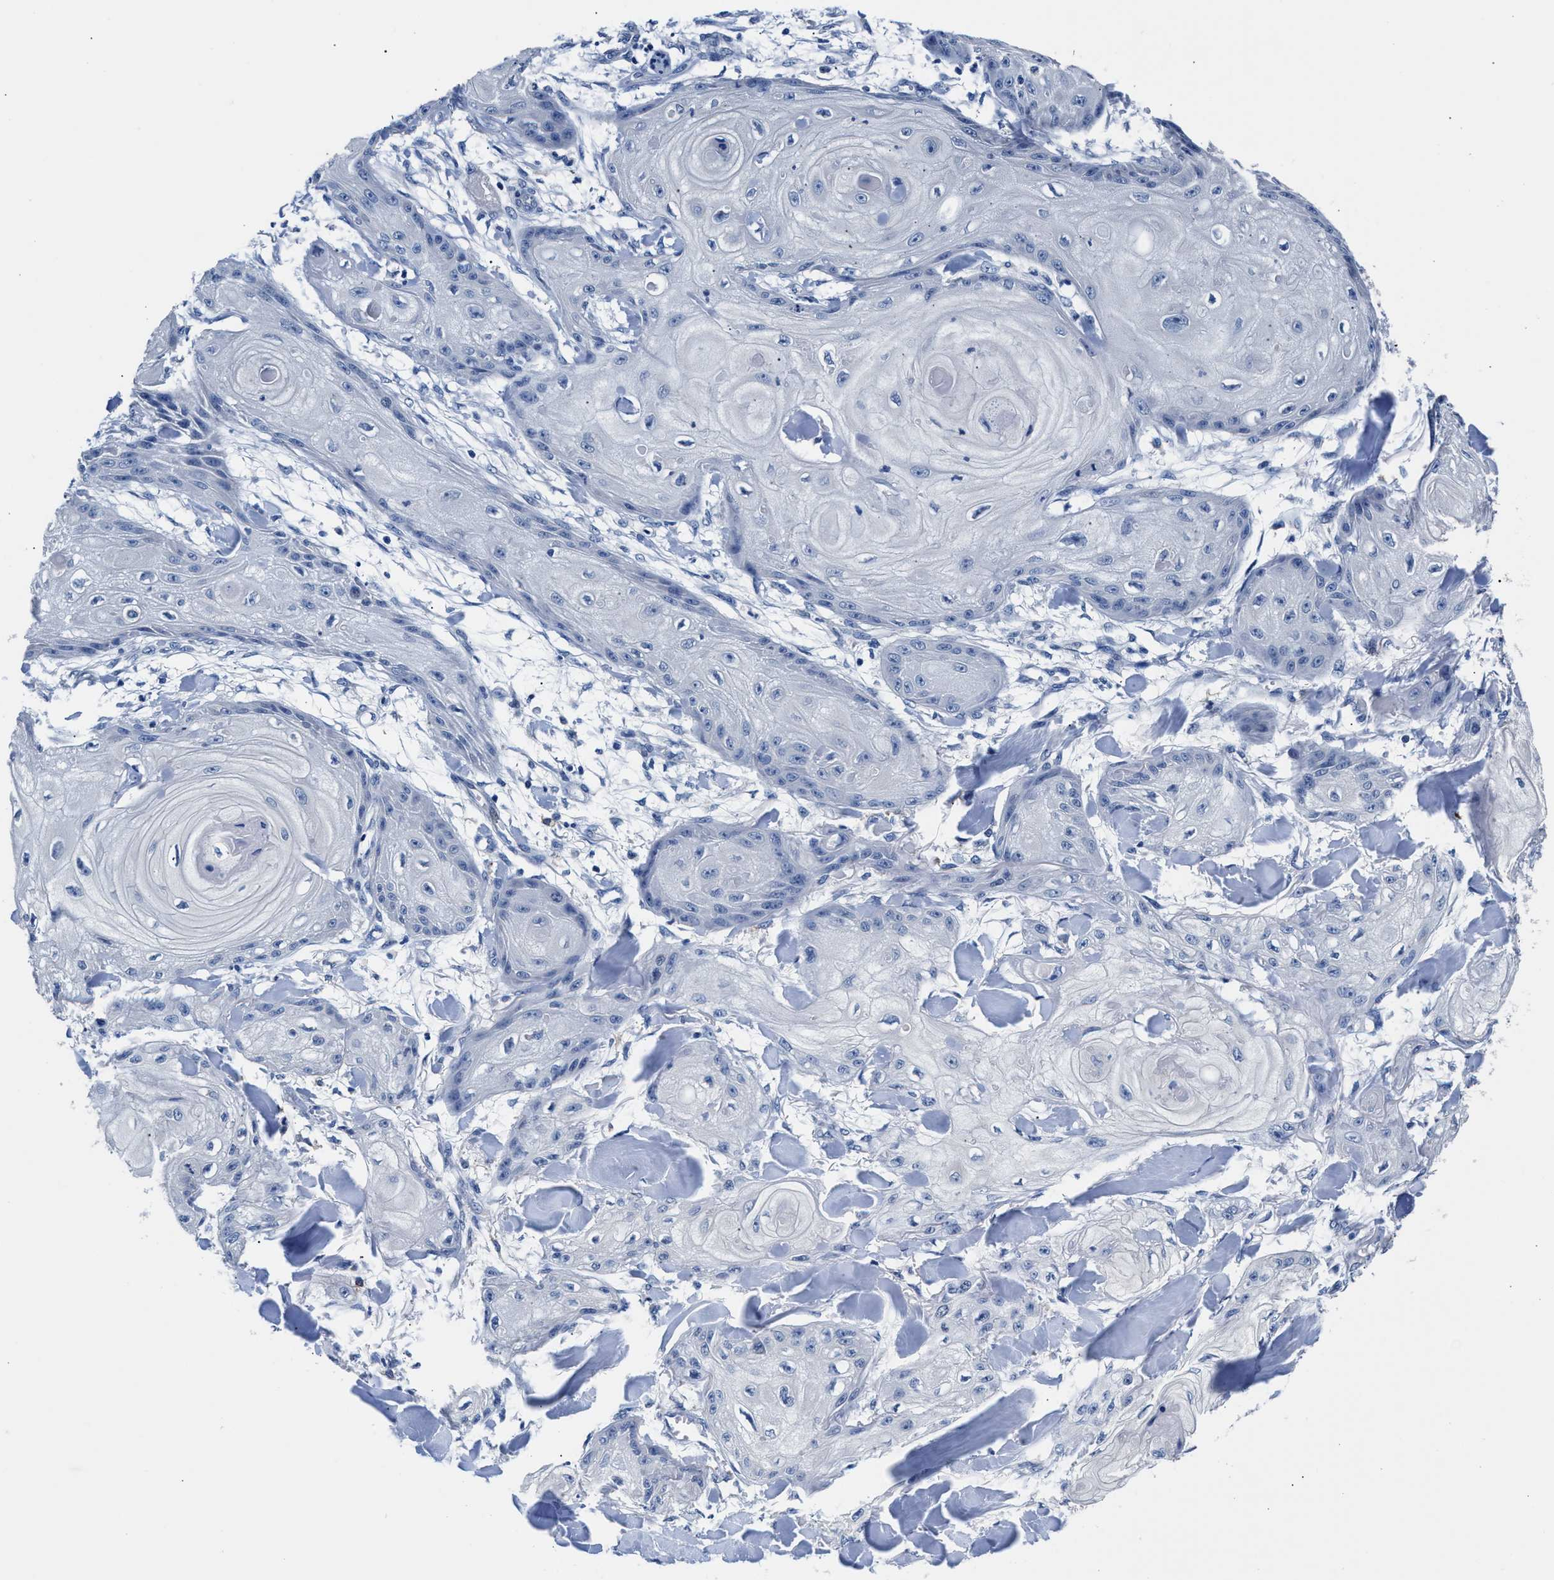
{"staining": {"intensity": "negative", "quantity": "none", "location": "none"}, "tissue": "skin cancer", "cell_type": "Tumor cells", "image_type": "cancer", "snomed": [{"axis": "morphology", "description": "Squamous cell carcinoma, NOS"}, {"axis": "topography", "description": "Skin"}], "caption": "High power microscopy image of an immunohistochemistry micrograph of skin cancer (squamous cell carcinoma), revealing no significant staining in tumor cells.", "gene": "GSTM1", "patient": {"sex": "male", "age": 74}}